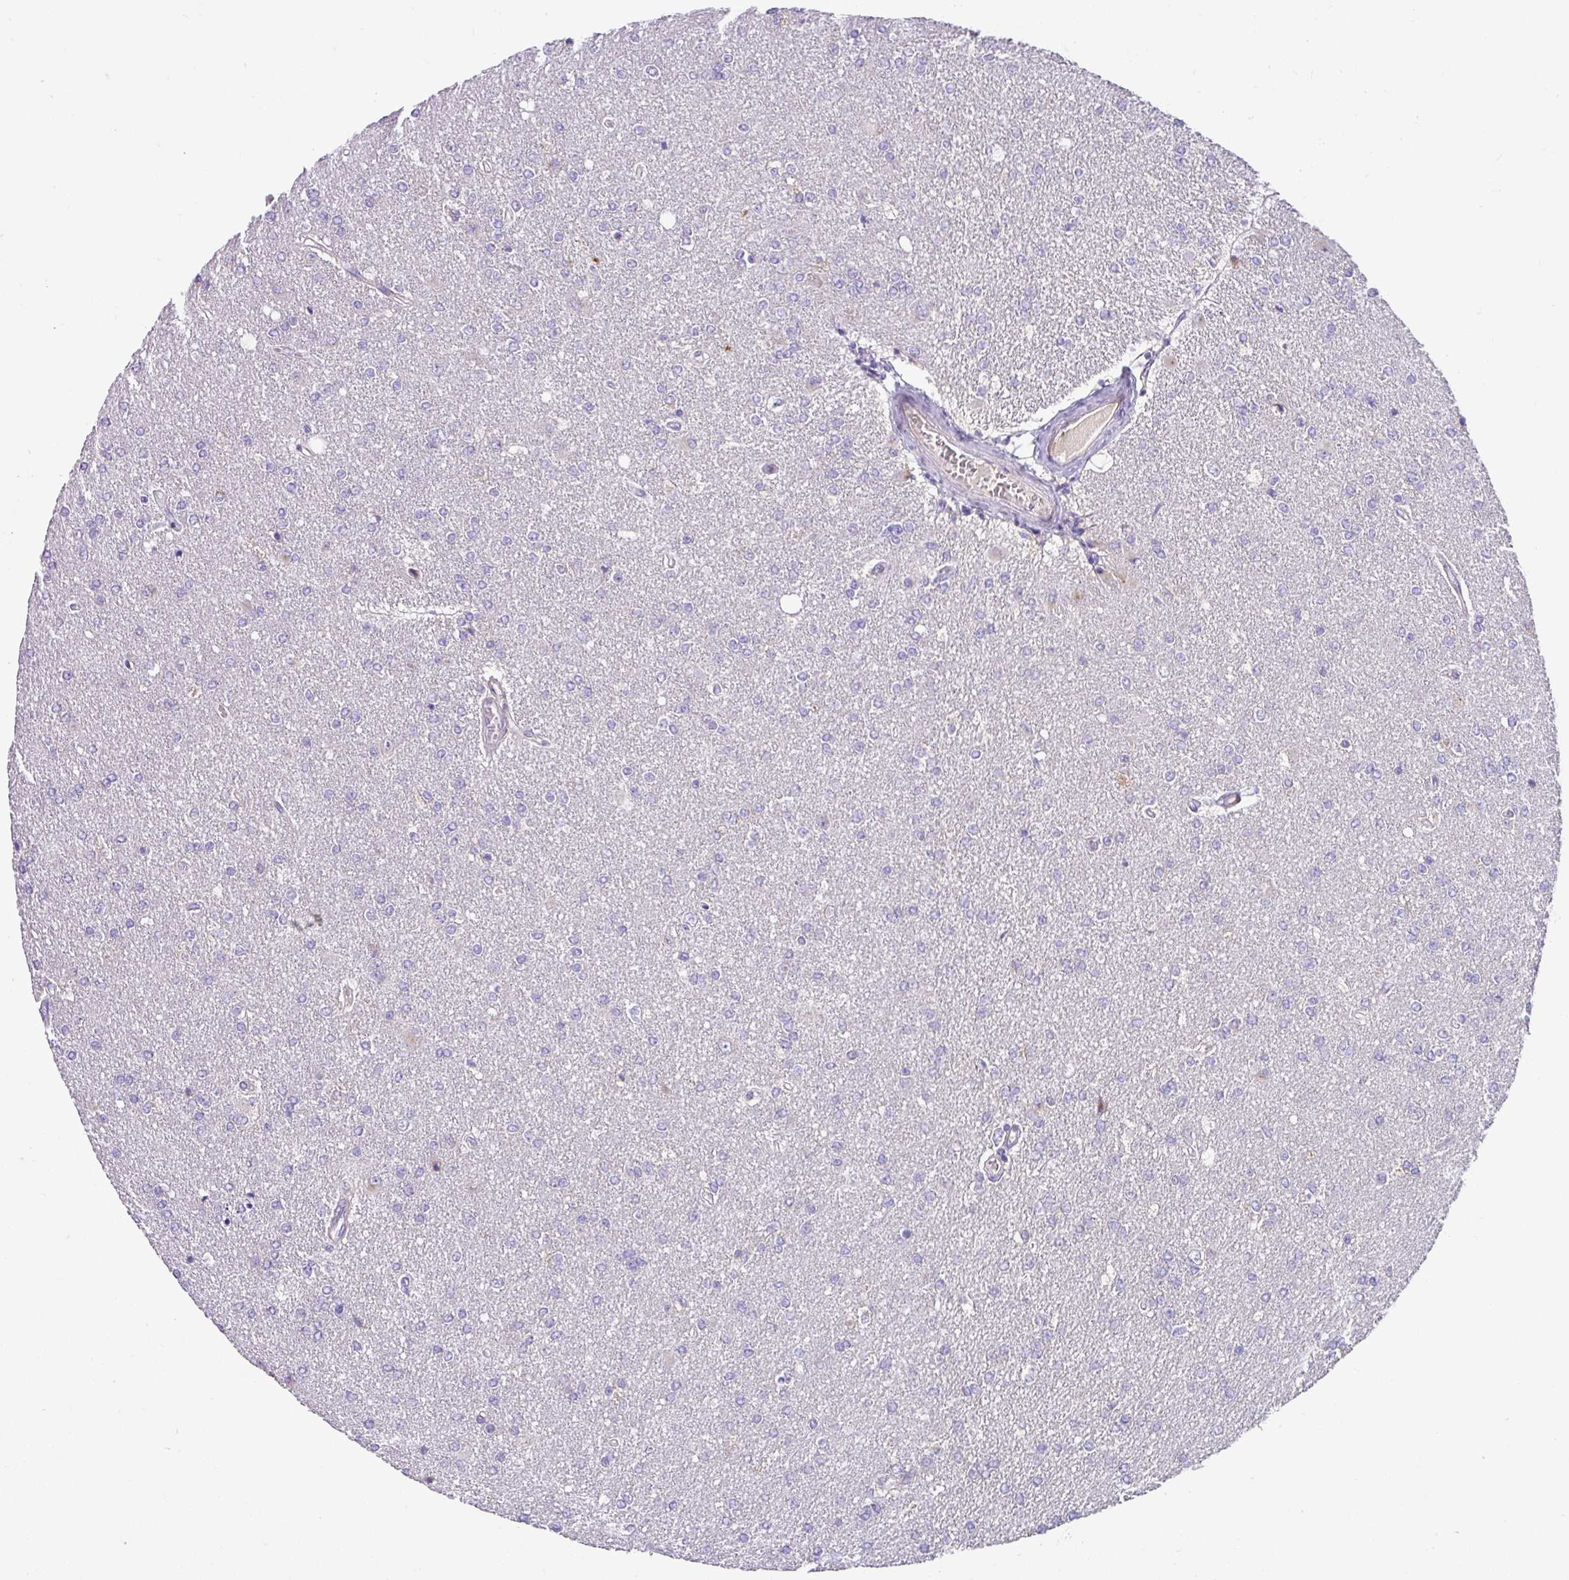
{"staining": {"intensity": "negative", "quantity": "none", "location": "none"}, "tissue": "glioma", "cell_type": "Tumor cells", "image_type": "cancer", "snomed": [{"axis": "morphology", "description": "Glioma, malignant, High grade"}, {"axis": "topography", "description": "Brain"}], "caption": "IHC histopathology image of glioma stained for a protein (brown), which displays no expression in tumor cells.", "gene": "CRISP3", "patient": {"sex": "male", "age": 67}}